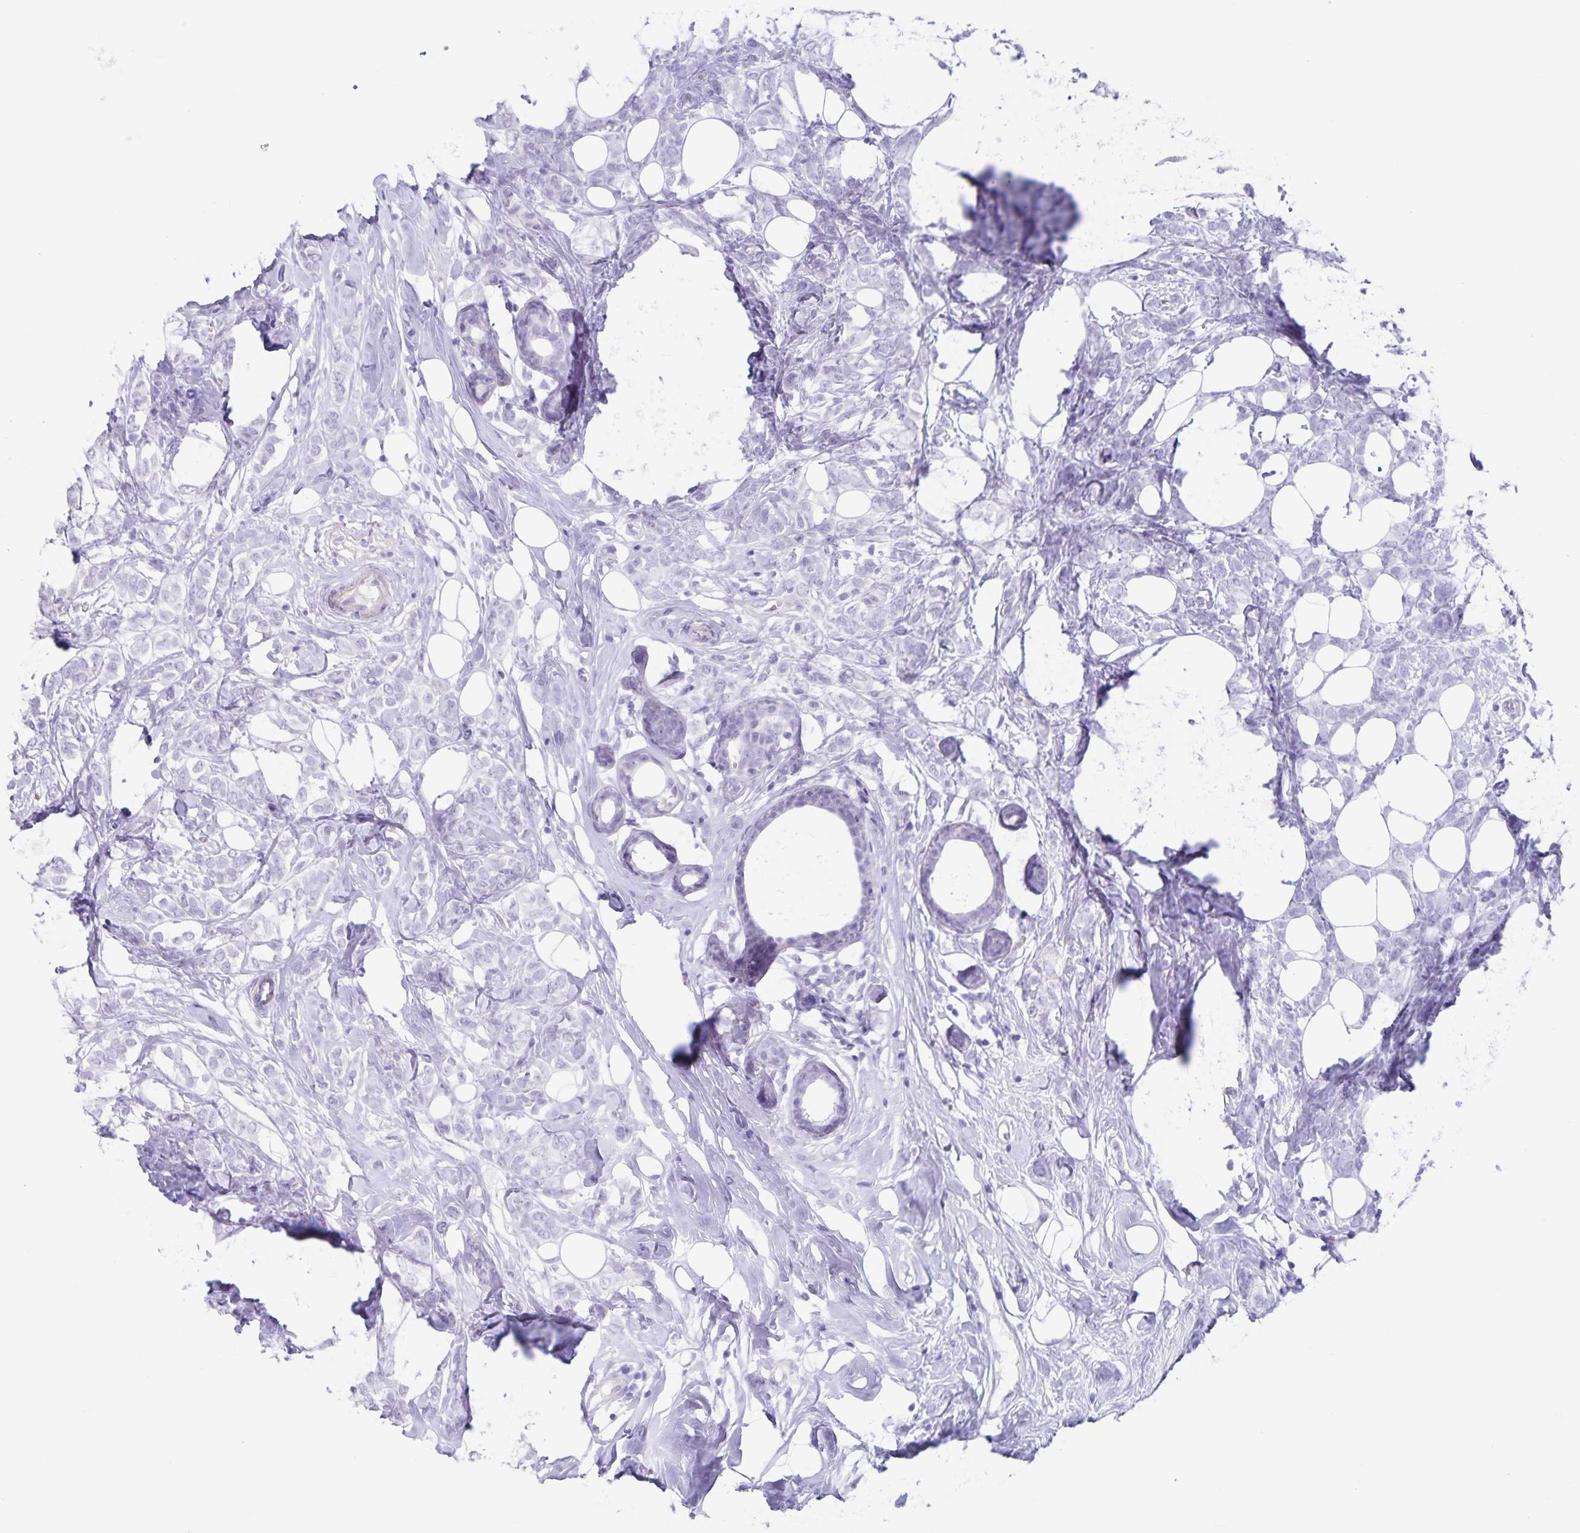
{"staining": {"intensity": "negative", "quantity": "none", "location": "none"}, "tissue": "breast cancer", "cell_type": "Tumor cells", "image_type": "cancer", "snomed": [{"axis": "morphology", "description": "Lobular carcinoma"}, {"axis": "topography", "description": "Breast"}], "caption": "This is an immunohistochemistry (IHC) micrograph of human breast cancer (lobular carcinoma). There is no staining in tumor cells.", "gene": "C11orf42", "patient": {"sex": "female", "age": 49}}